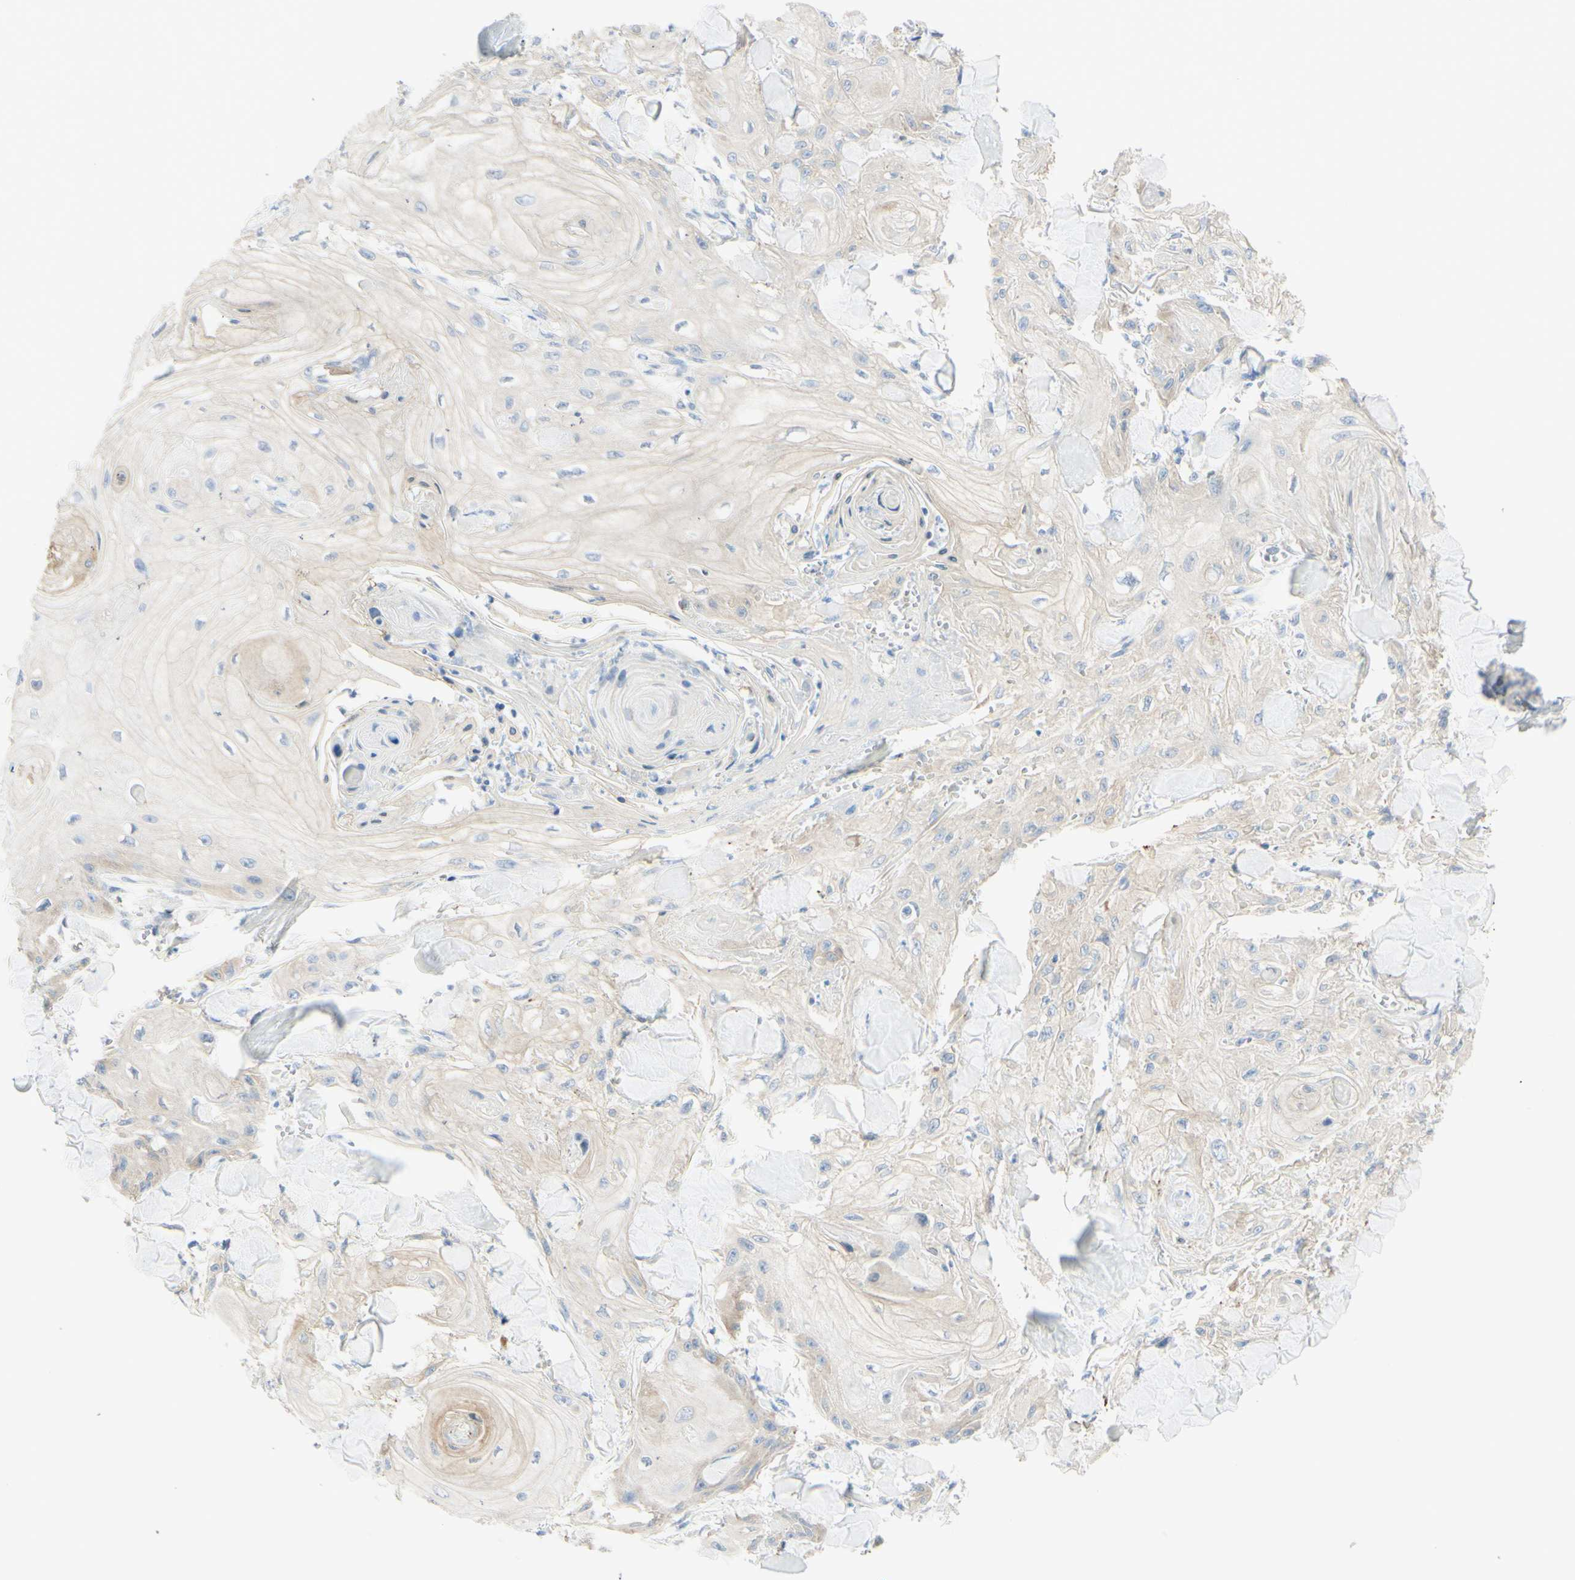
{"staining": {"intensity": "weak", "quantity": "<25%", "location": "cytoplasmic/membranous"}, "tissue": "skin cancer", "cell_type": "Tumor cells", "image_type": "cancer", "snomed": [{"axis": "morphology", "description": "Squamous cell carcinoma, NOS"}, {"axis": "topography", "description": "Skin"}], "caption": "Micrograph shows no significant protein staining in tumor cells of squamous cell carcinoma (skin). (Stains: DAB IHC with hematoxylin counter stain, Microscopy: brightfield microscopy at high magnification).", "gene": "MTM1", "patient": {"sex": "male", "age": 74}}